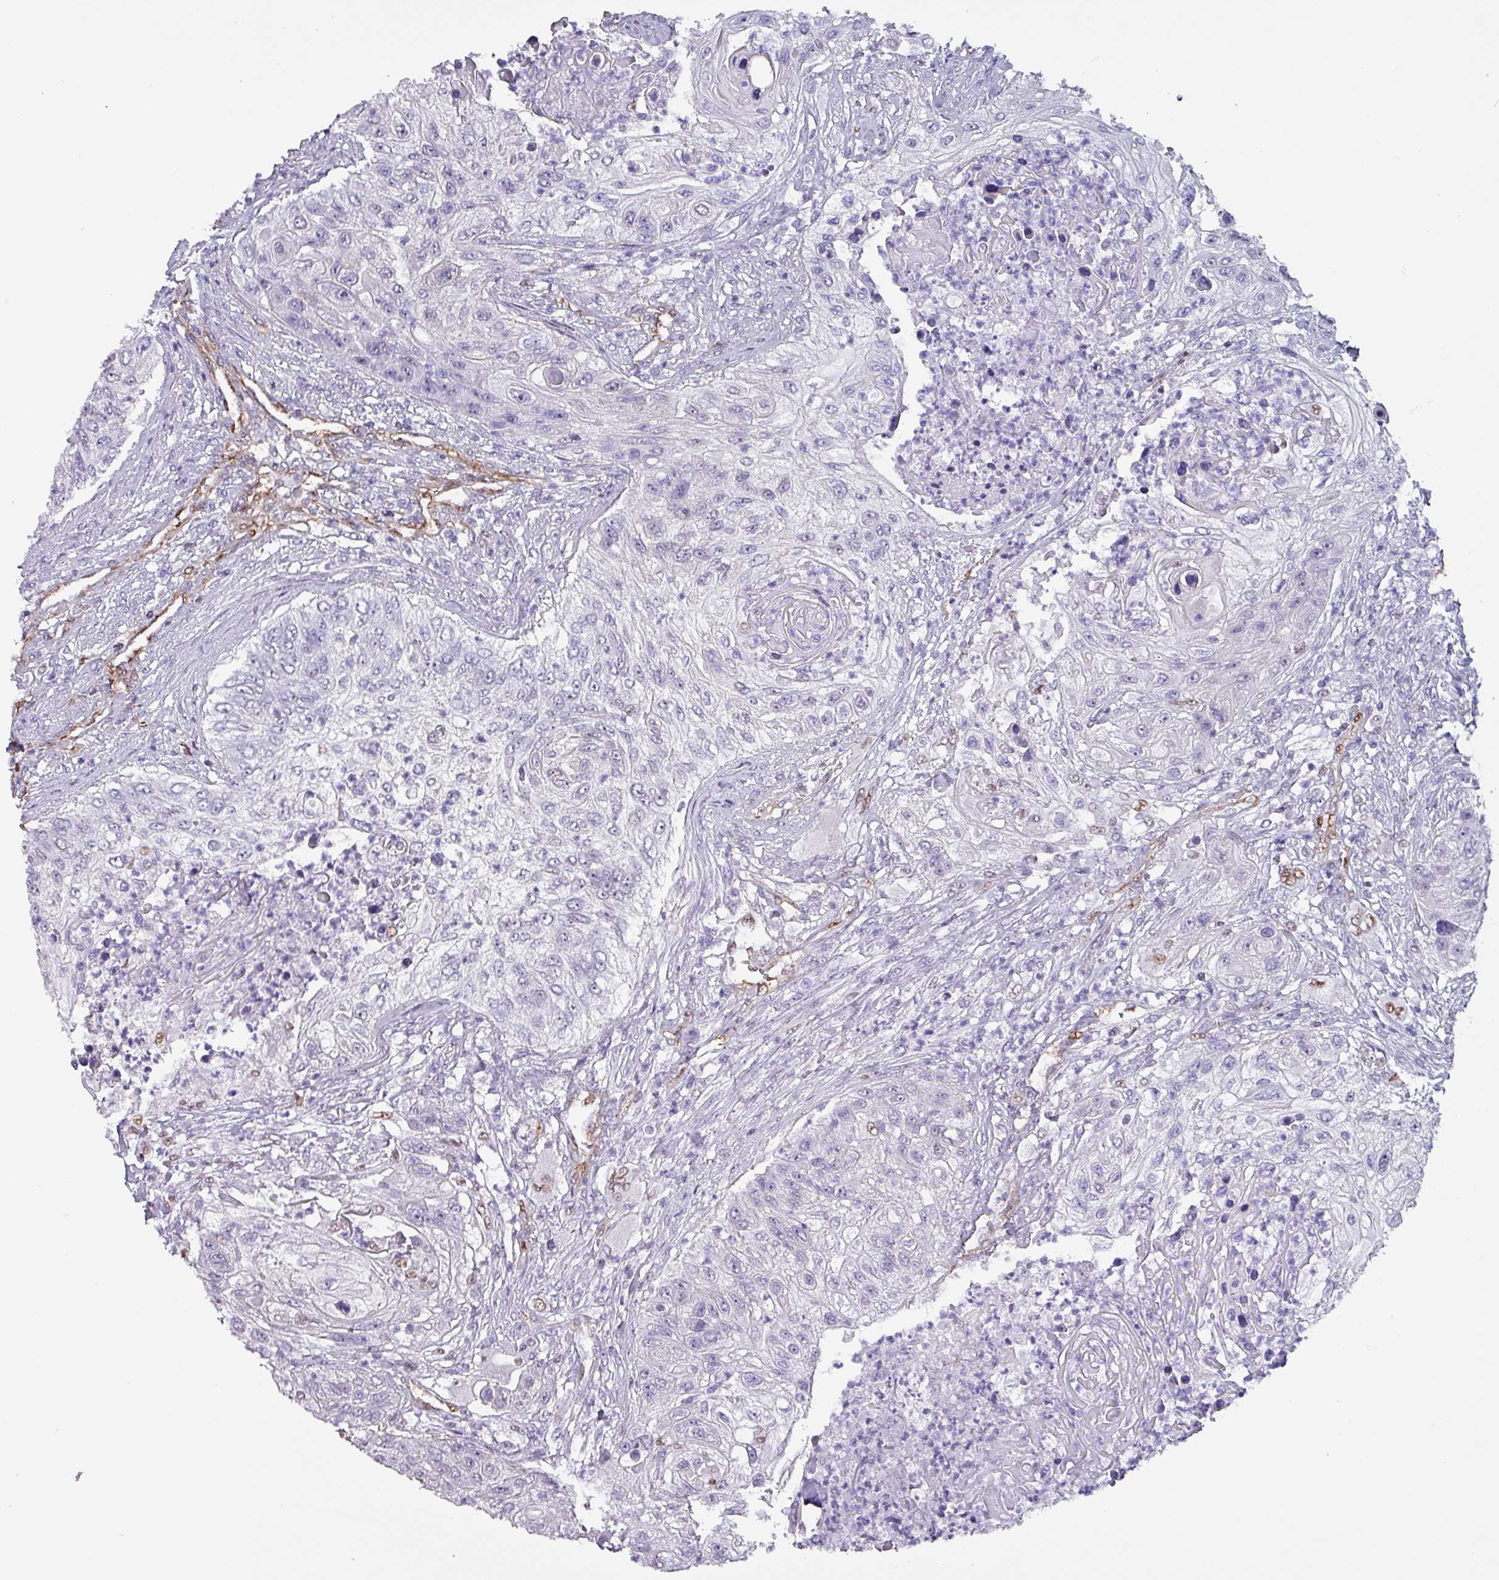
{"staining": {"intensity": "negative", "quantity": "none", "location": "none"}, "tissue": "urothelial cancer", "cell_type": "Tumor cells", "image_type": "cancer", "snomed": [{"axis": "morphology", "description": "Urothelial carcinoma, High grade"}, {"axis": "topography", "description": "Urinary bladder"}], "caption": "Image shows no significant protein positivity in tumor cells of high-grade urothelial carcinoma.", "gene": "ZNF816-ZNF321P", "patient": {"sex": "female", "age": 60}}